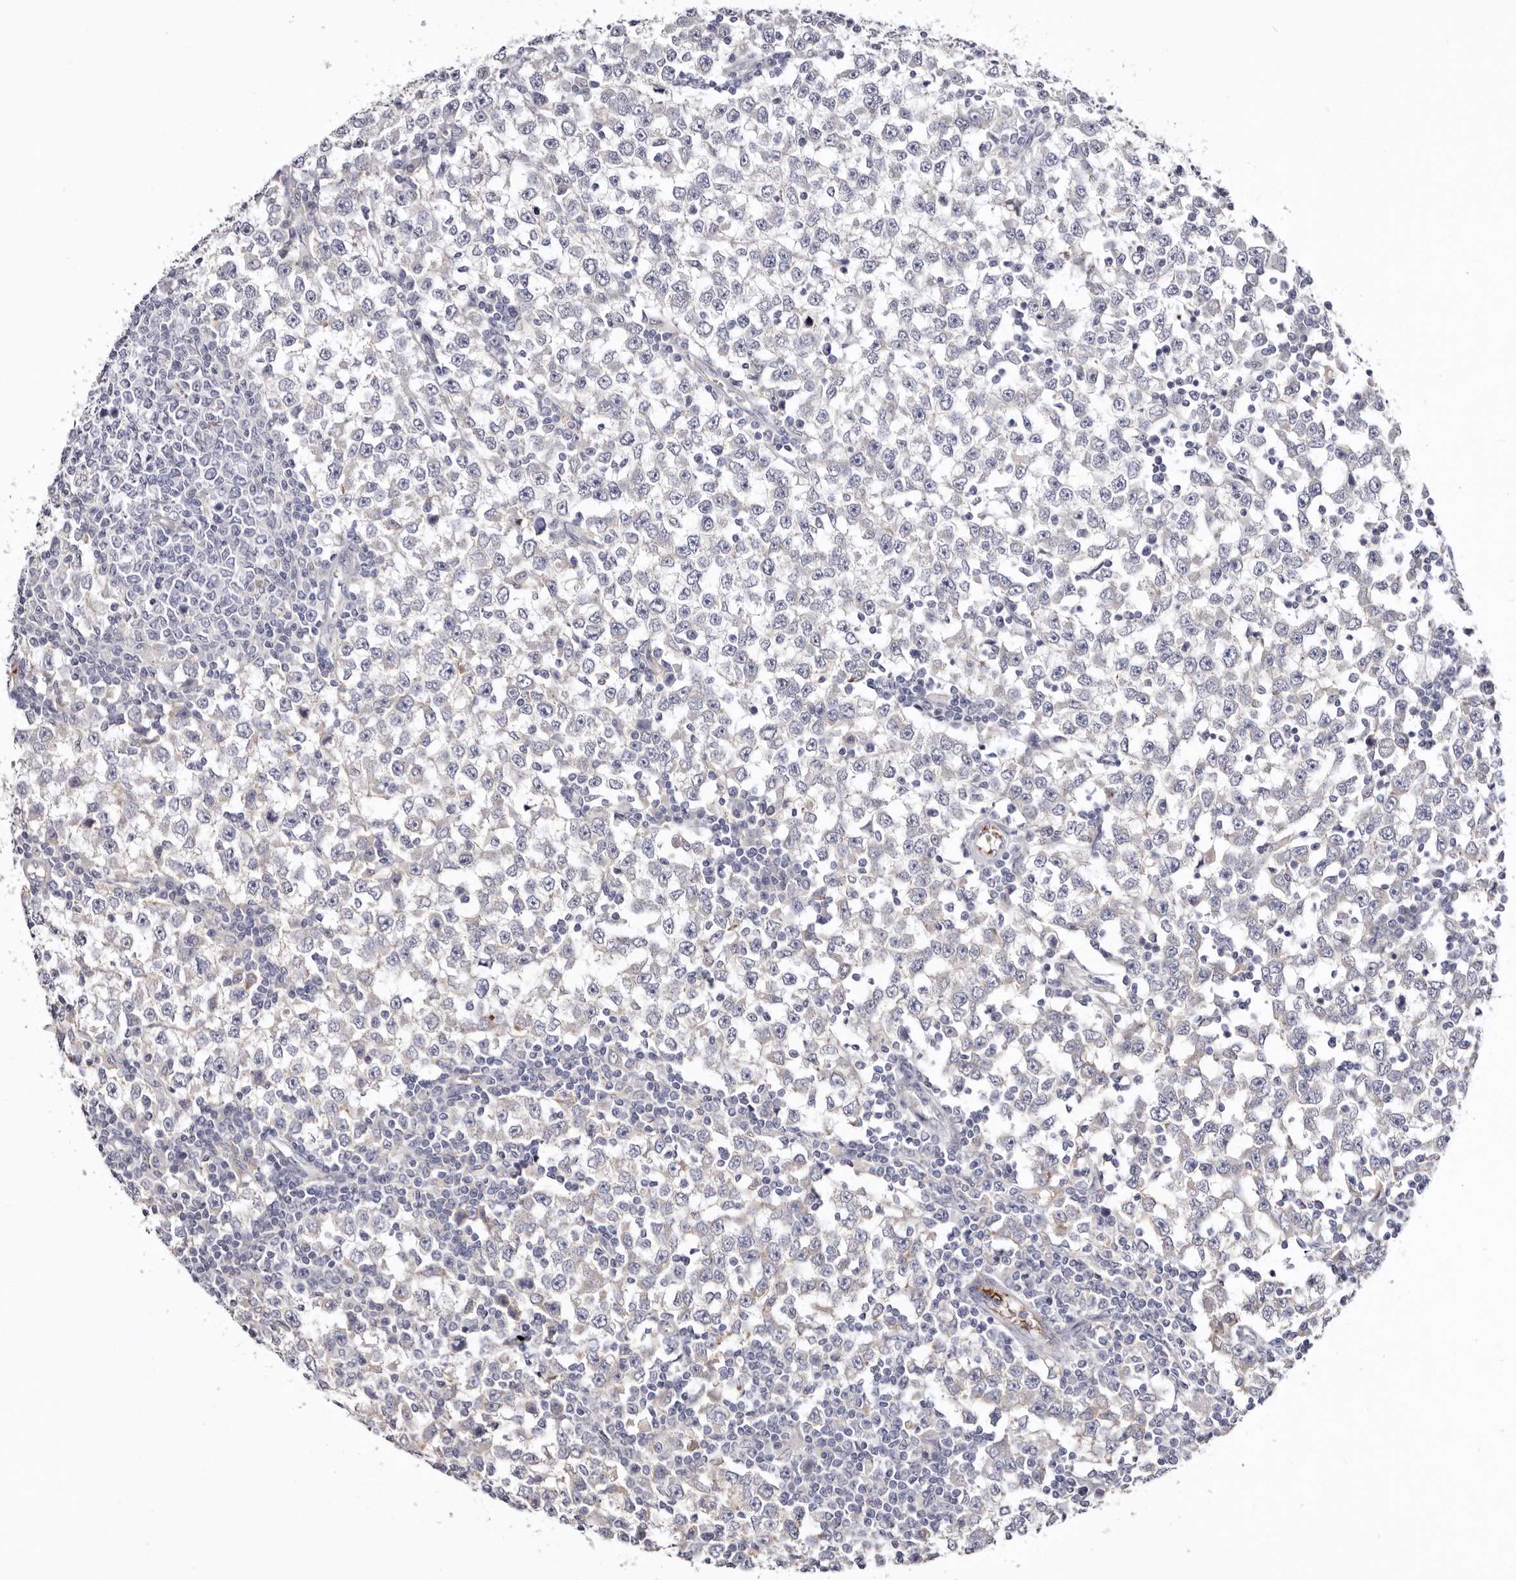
{"staining": {"intensity": "negative", "quantity": "none", "location": "none"}, "tissue": "testis cancer", "cell_type": "Tumor cells", "image_type": "cancer", "snomed": [{"axis": "morphology", "description": "Seminoma, NOS"}, {"axis": "topography", "description": "Testis"}], "caption": "Photomicrograph shows no significant protein expression in tumor cells of seminoma (testis).", "gene": "LMLN", "patient": {"sex": "male", "age": 65}}